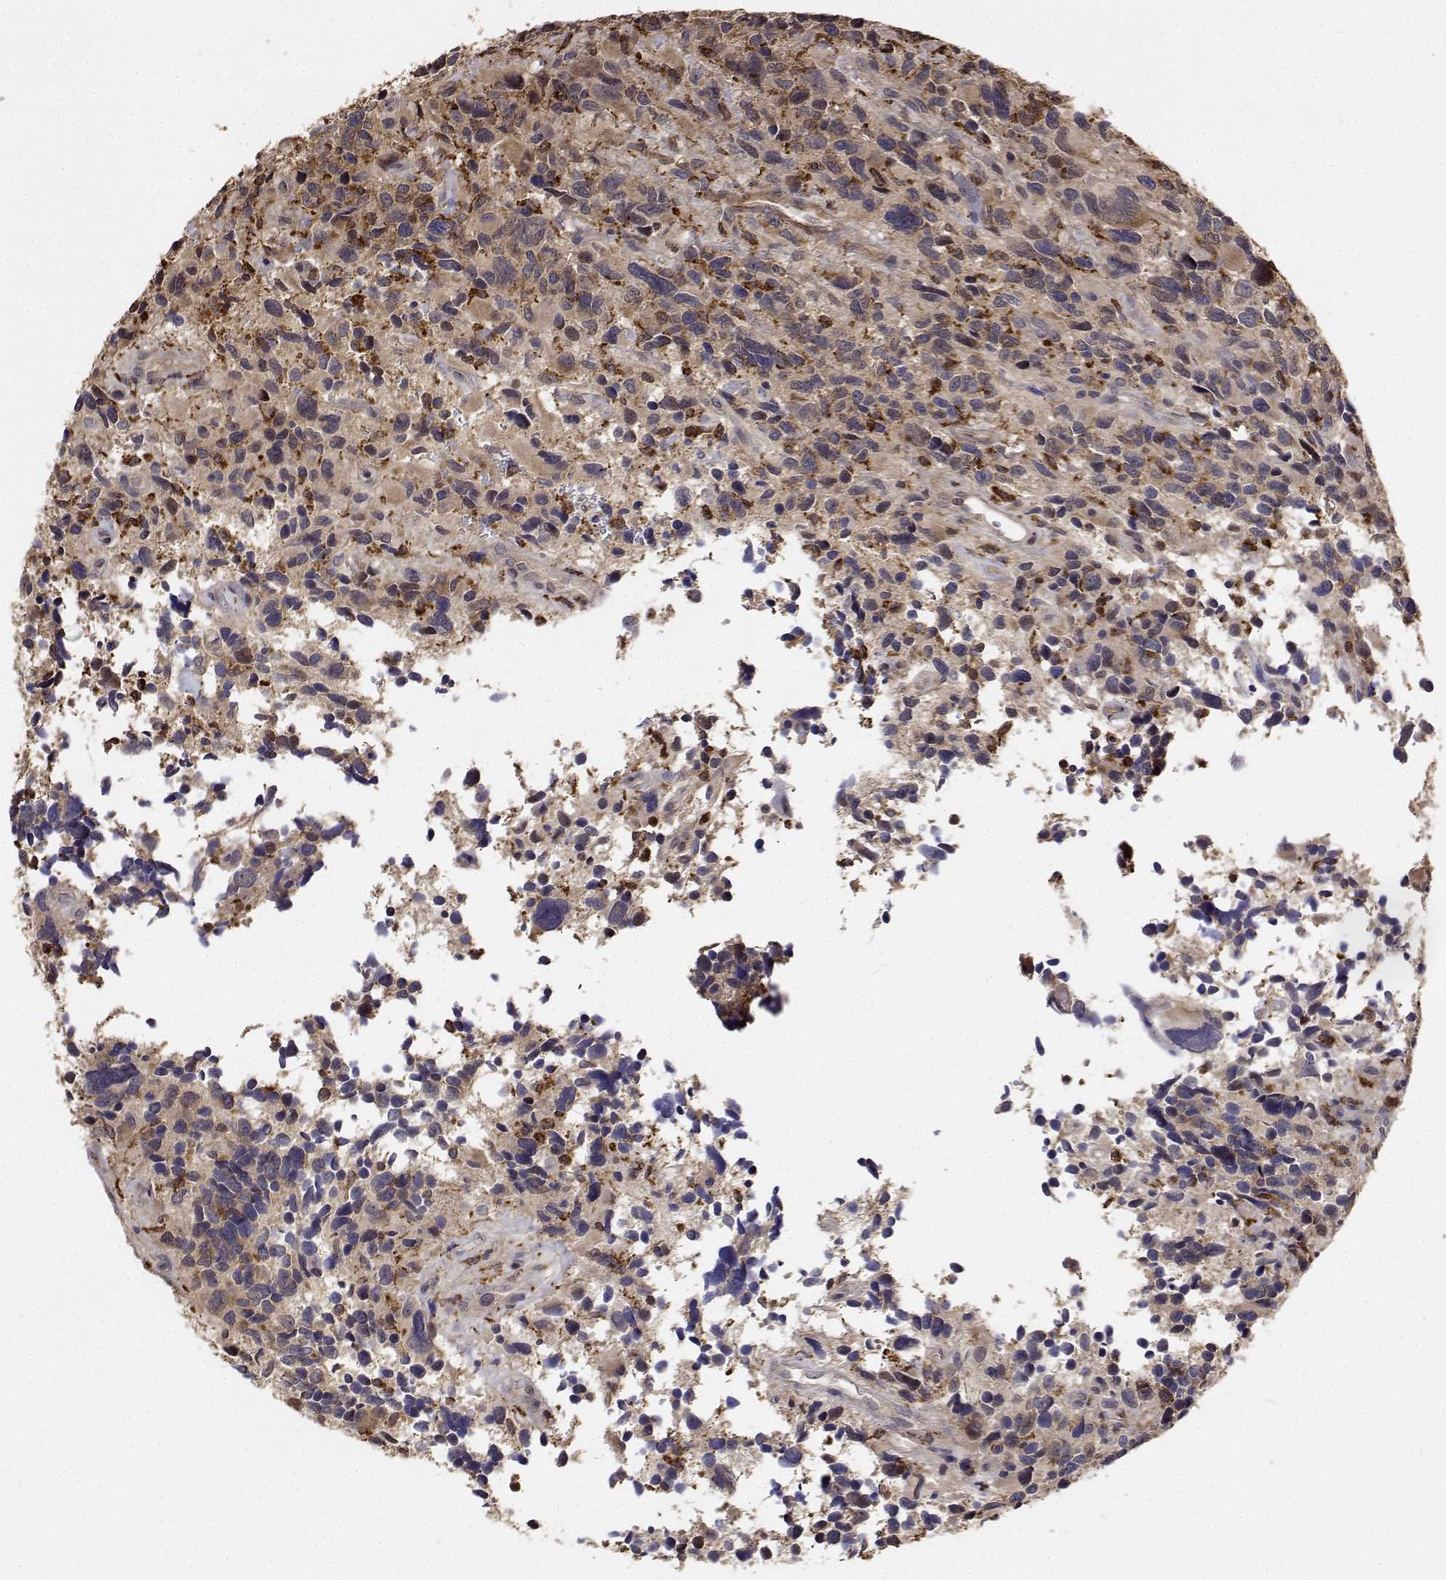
{"staining": {"intensity": "negative", "quantity": "none", "location": "none"}, "tissue": "glioma", "cell_type": "Tumor cells", "image_type": "cancer", "snomed": [{"axis": "morphology", "description": "Glioma, malignant, High grade"}, {"axis": "topography", "description": "Brain"}], "caption": "This is an immunohistochemistry photomicrograph of human glioma. There is no positivity in tumor cells.", "gene": "PCID2", "patient": {"sex": "male", "age": 46}}